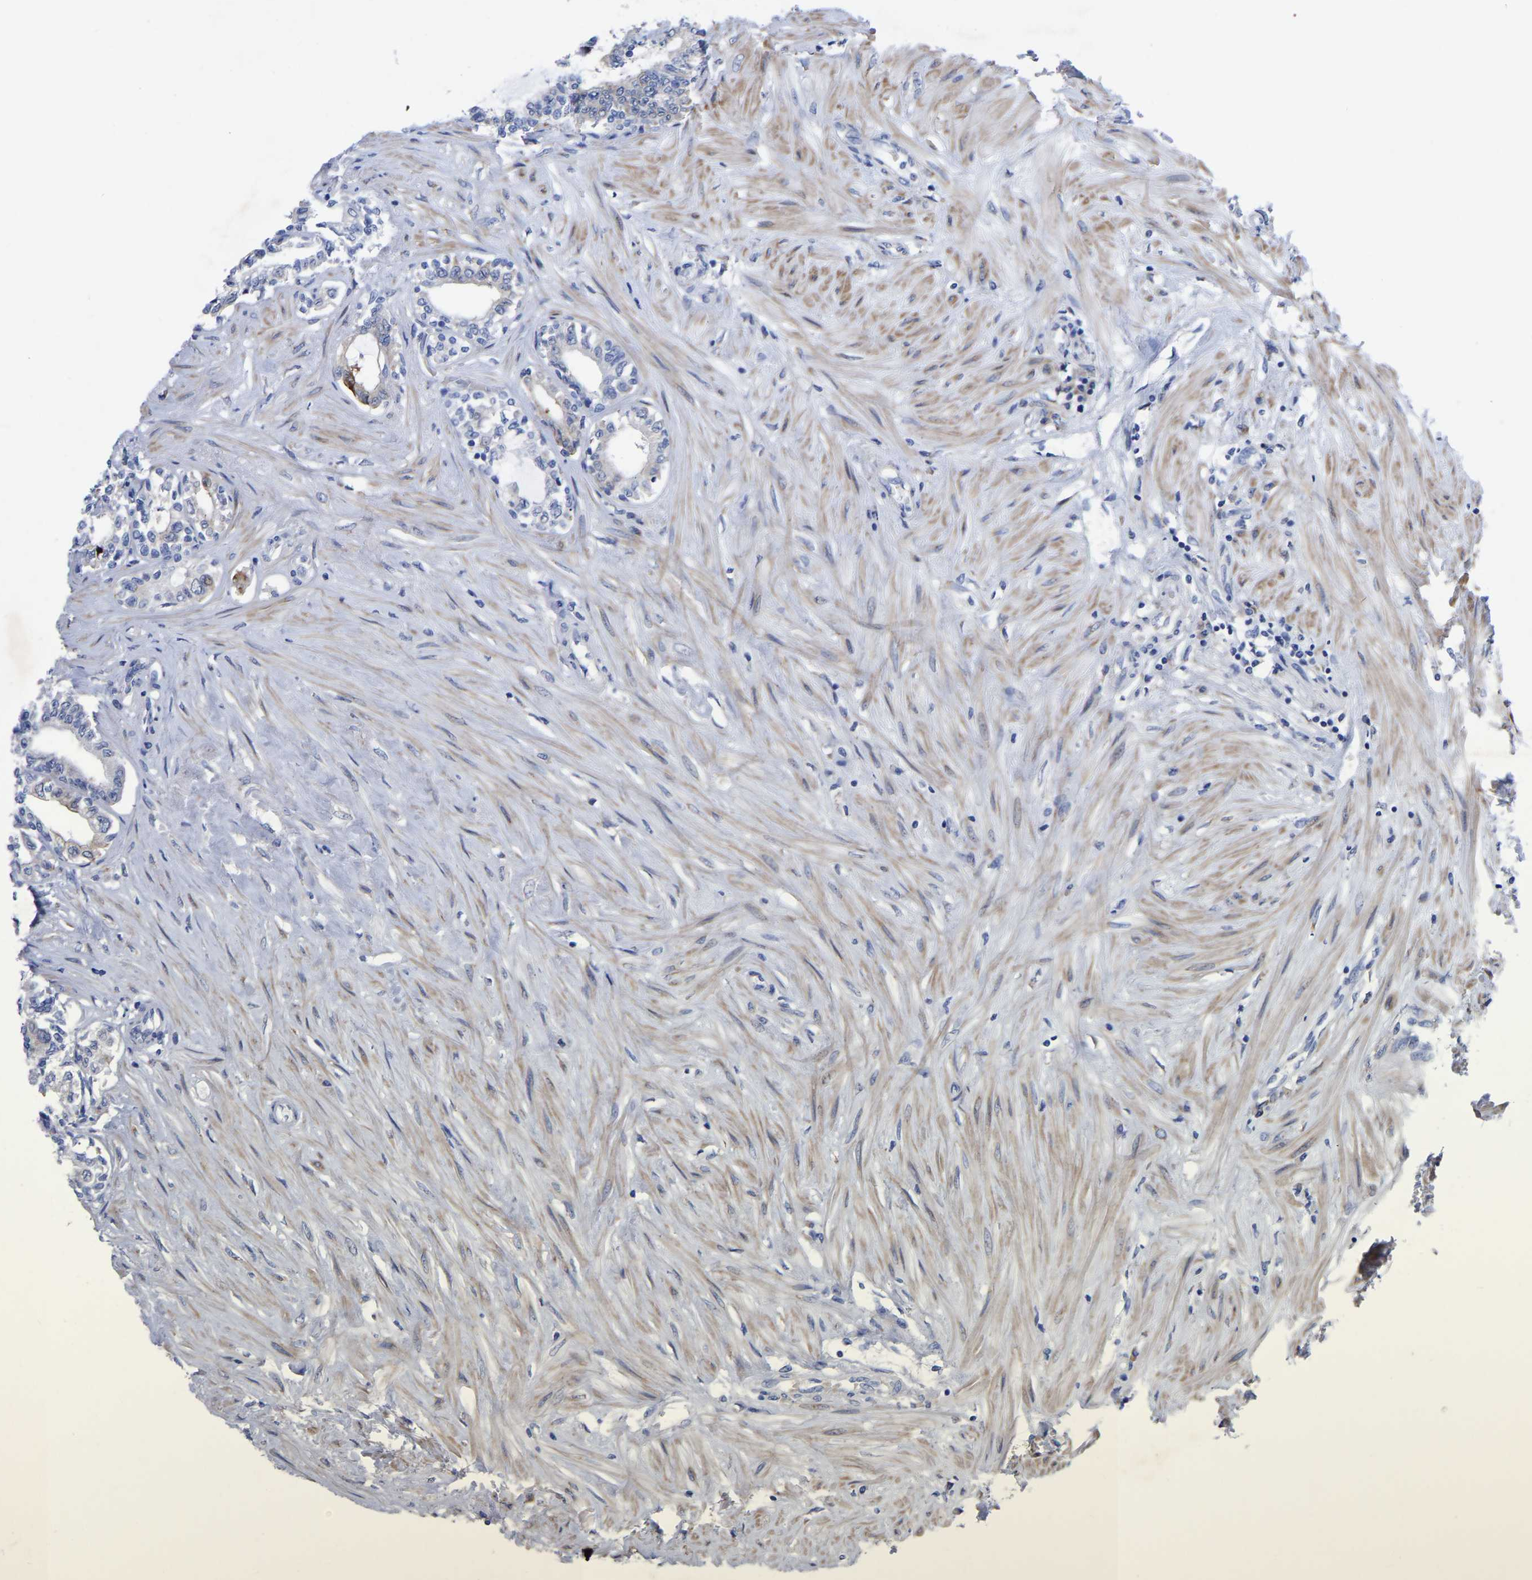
{"staining": {"intensity": "negative", "quantity": "none", "location": "none"}, "tissue": "seminal vesicle", "cell_type": "Glandular cells", "image_type": "normal", "snomed": [{"axis": "morphology", "description": "Normal tissue, NOS"}, {"axis": "morphology", "description": "Adenocarcinoma, High grade"}, {"axis": "topography", "description": "Prostate"}, {"axis": "topography", "description": "Seminal veicle"}], "caption": "A histopathology image of human seminal vesicle is negative for staining in glandular cells. Nuclei are stained in blue.", "gene": "GDF3", "patient": {"sex": "male", "age": 55}}